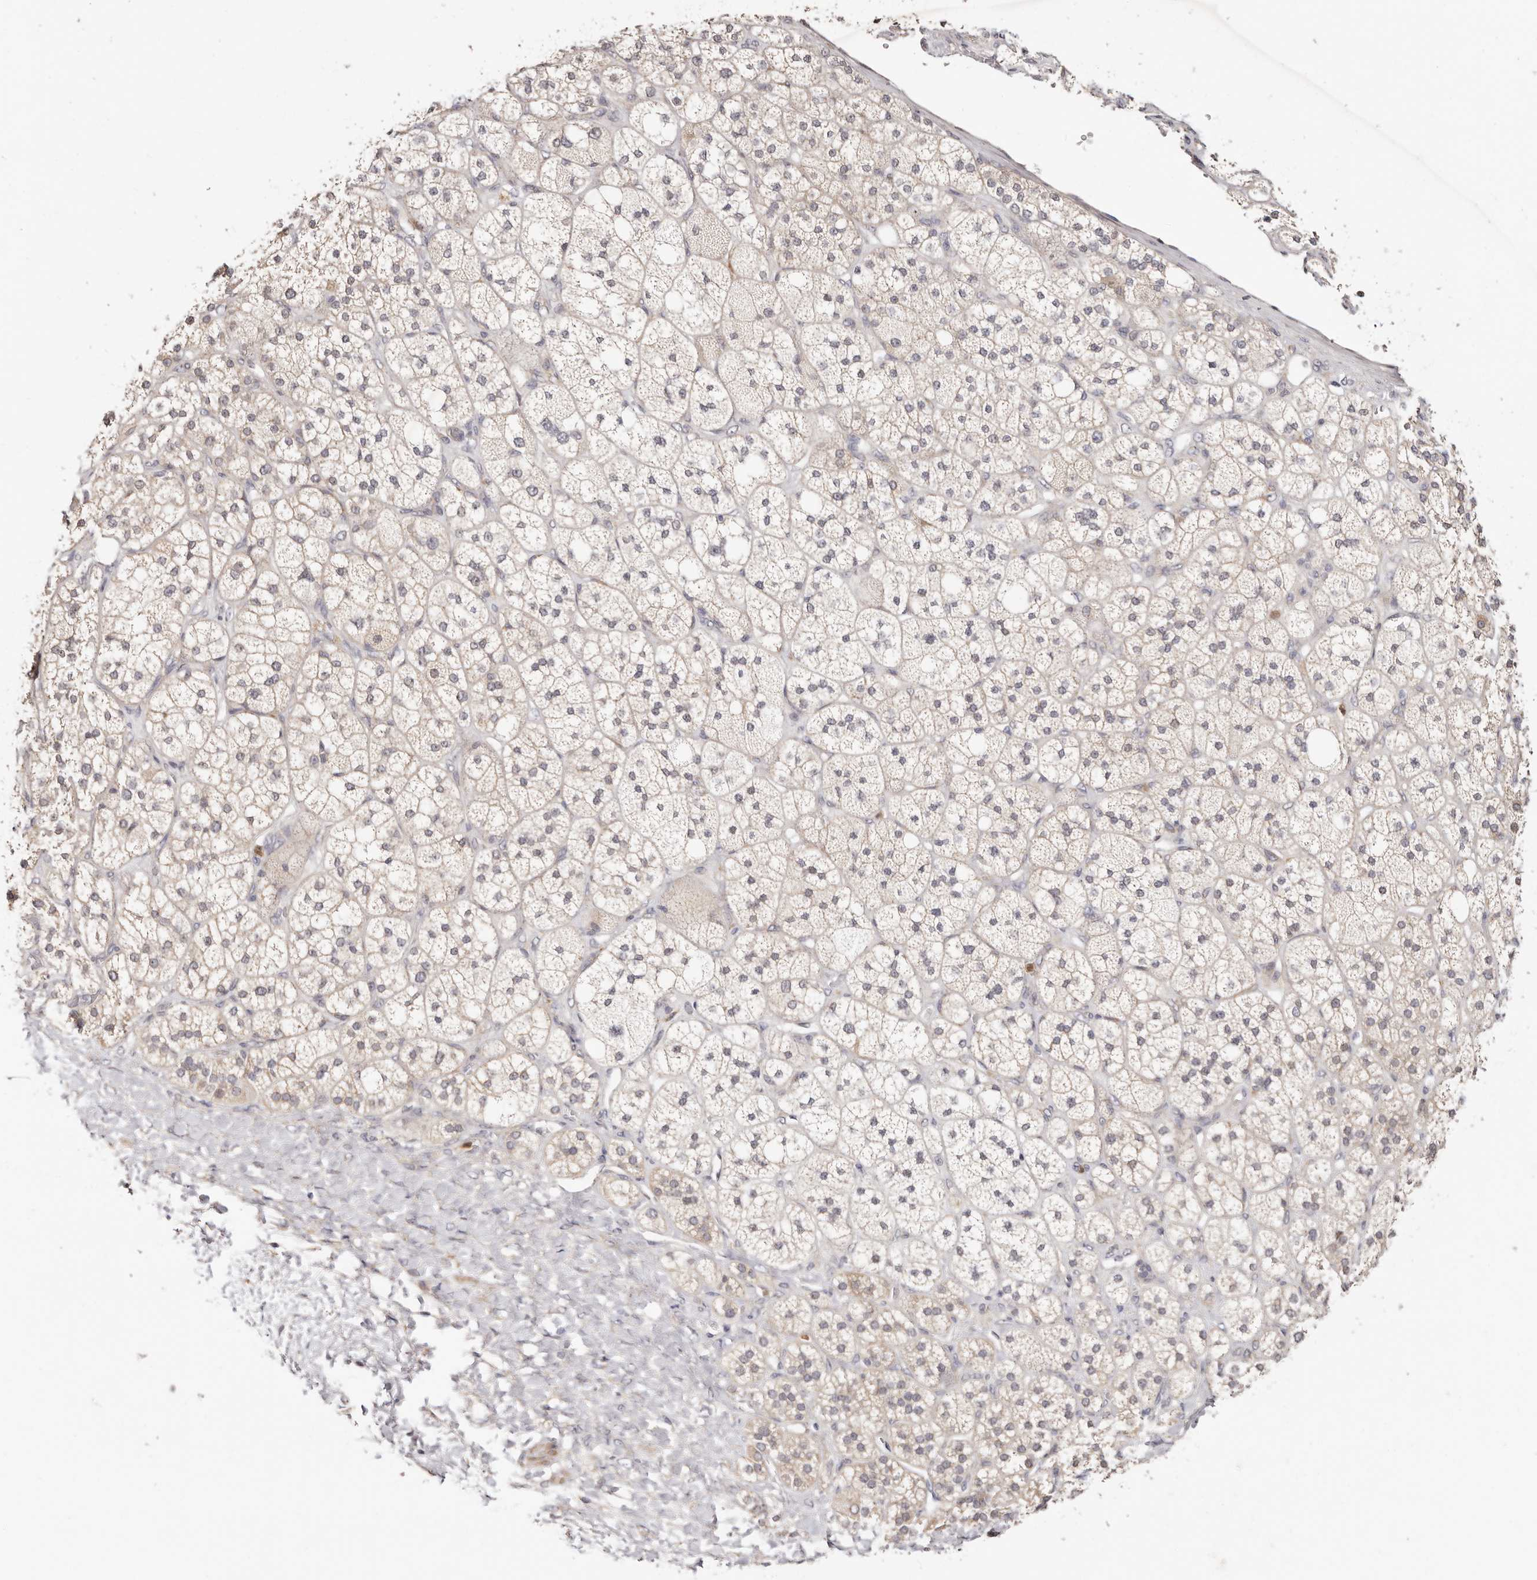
{"staining": {"intensity": "moderate", "quantity": "25%-75%", "location": "cytoplasmic/membranous,nuclear"}, "tissue": "adrenal gland", "cell_type": "Glandular cells", "image_type": "normal", "snomed": [{"axis": "morphology", "description": "Normal tissue, NOS"}, {"axis": "topography", "description": "Adrenal gland"}], "caption": "IHC histopathology image of normal adrenal gland: adrenal gland stained using IHC reveals medium levels of moderate protein expression localized specifically in the cytoplasmic/membranous,nuclear of glandular cells, appearing as a cytoplasmic/membranous,nuclear brown color.", "gene": "BCL2L15", "patient": {"sex": "male", "age": 61}}